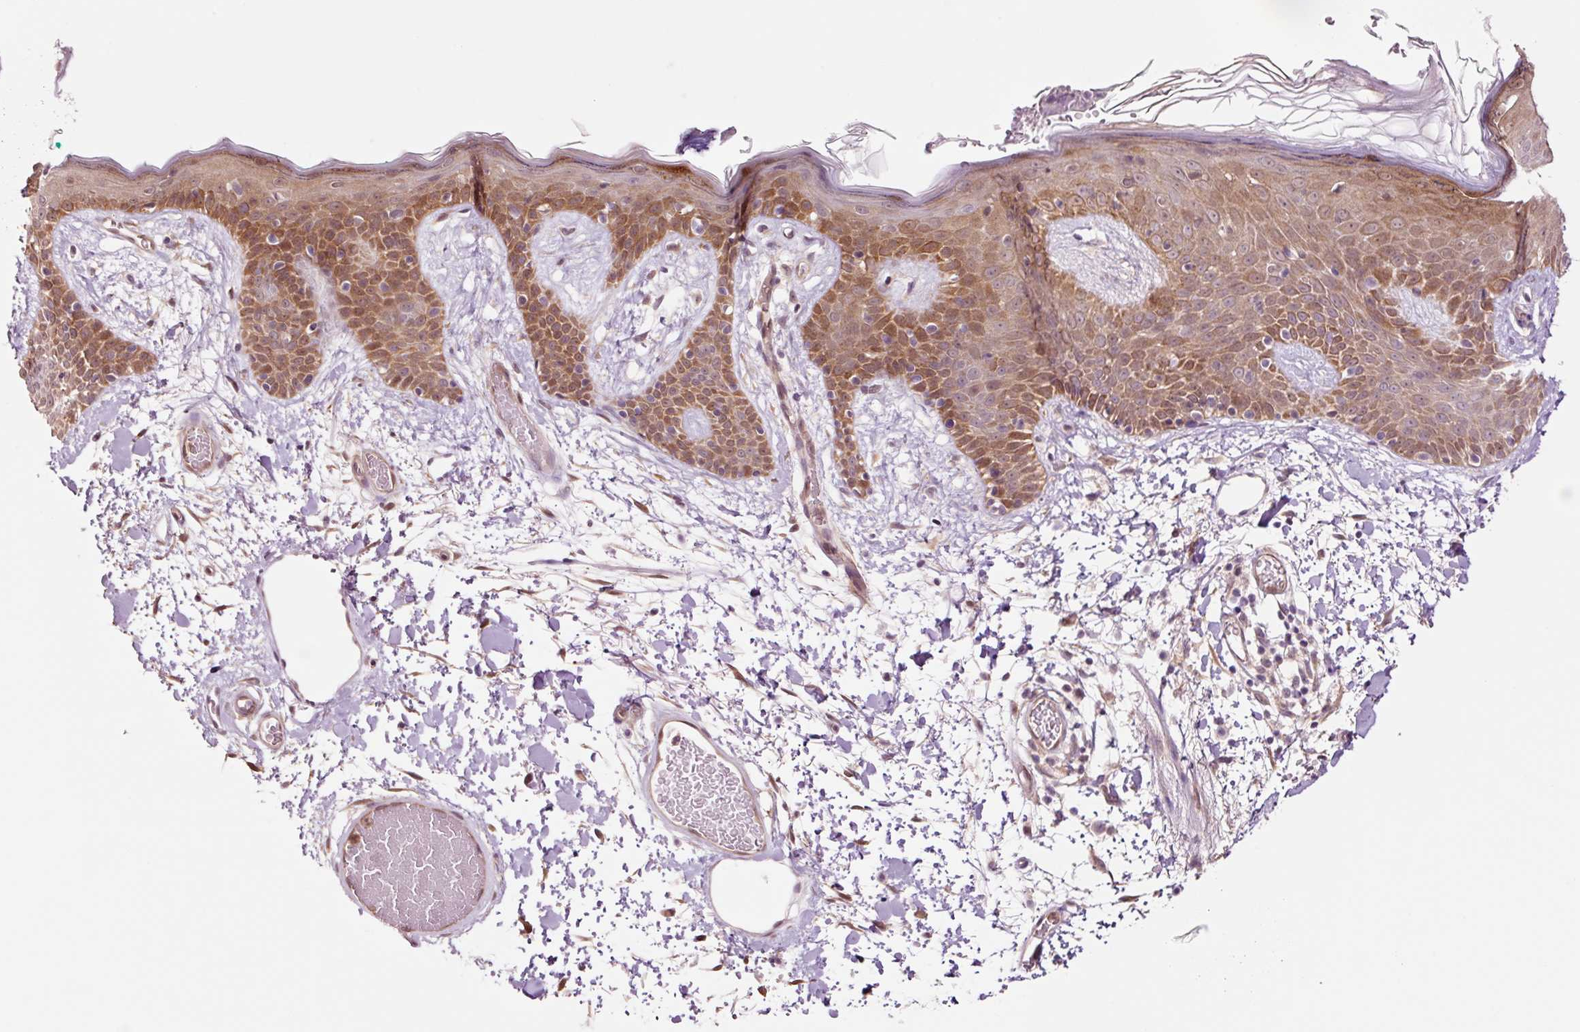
{"staining": {"intensity": "moderate", "quantity": "<25%", "location": "nuclear"}, "tissue": "skin", "cell_type": "Fibroblasts", "image_type": "normal", "snomed": [{"axis": "morphology", "description": "Normal tissue, NOS"}, {"axis": "topography", "description": "Skin"}], "caption": "A brown stain highlights moderate nuclear staining of a protein in fibroblasts of unremarkable human skin. The staining is performed using DAB brown chromogen to label protein expression. The nuclei are counter-stained blue using hematoxylin.", "gene": "FBXL14", "patient": {"sex": "male", "age": 79}}